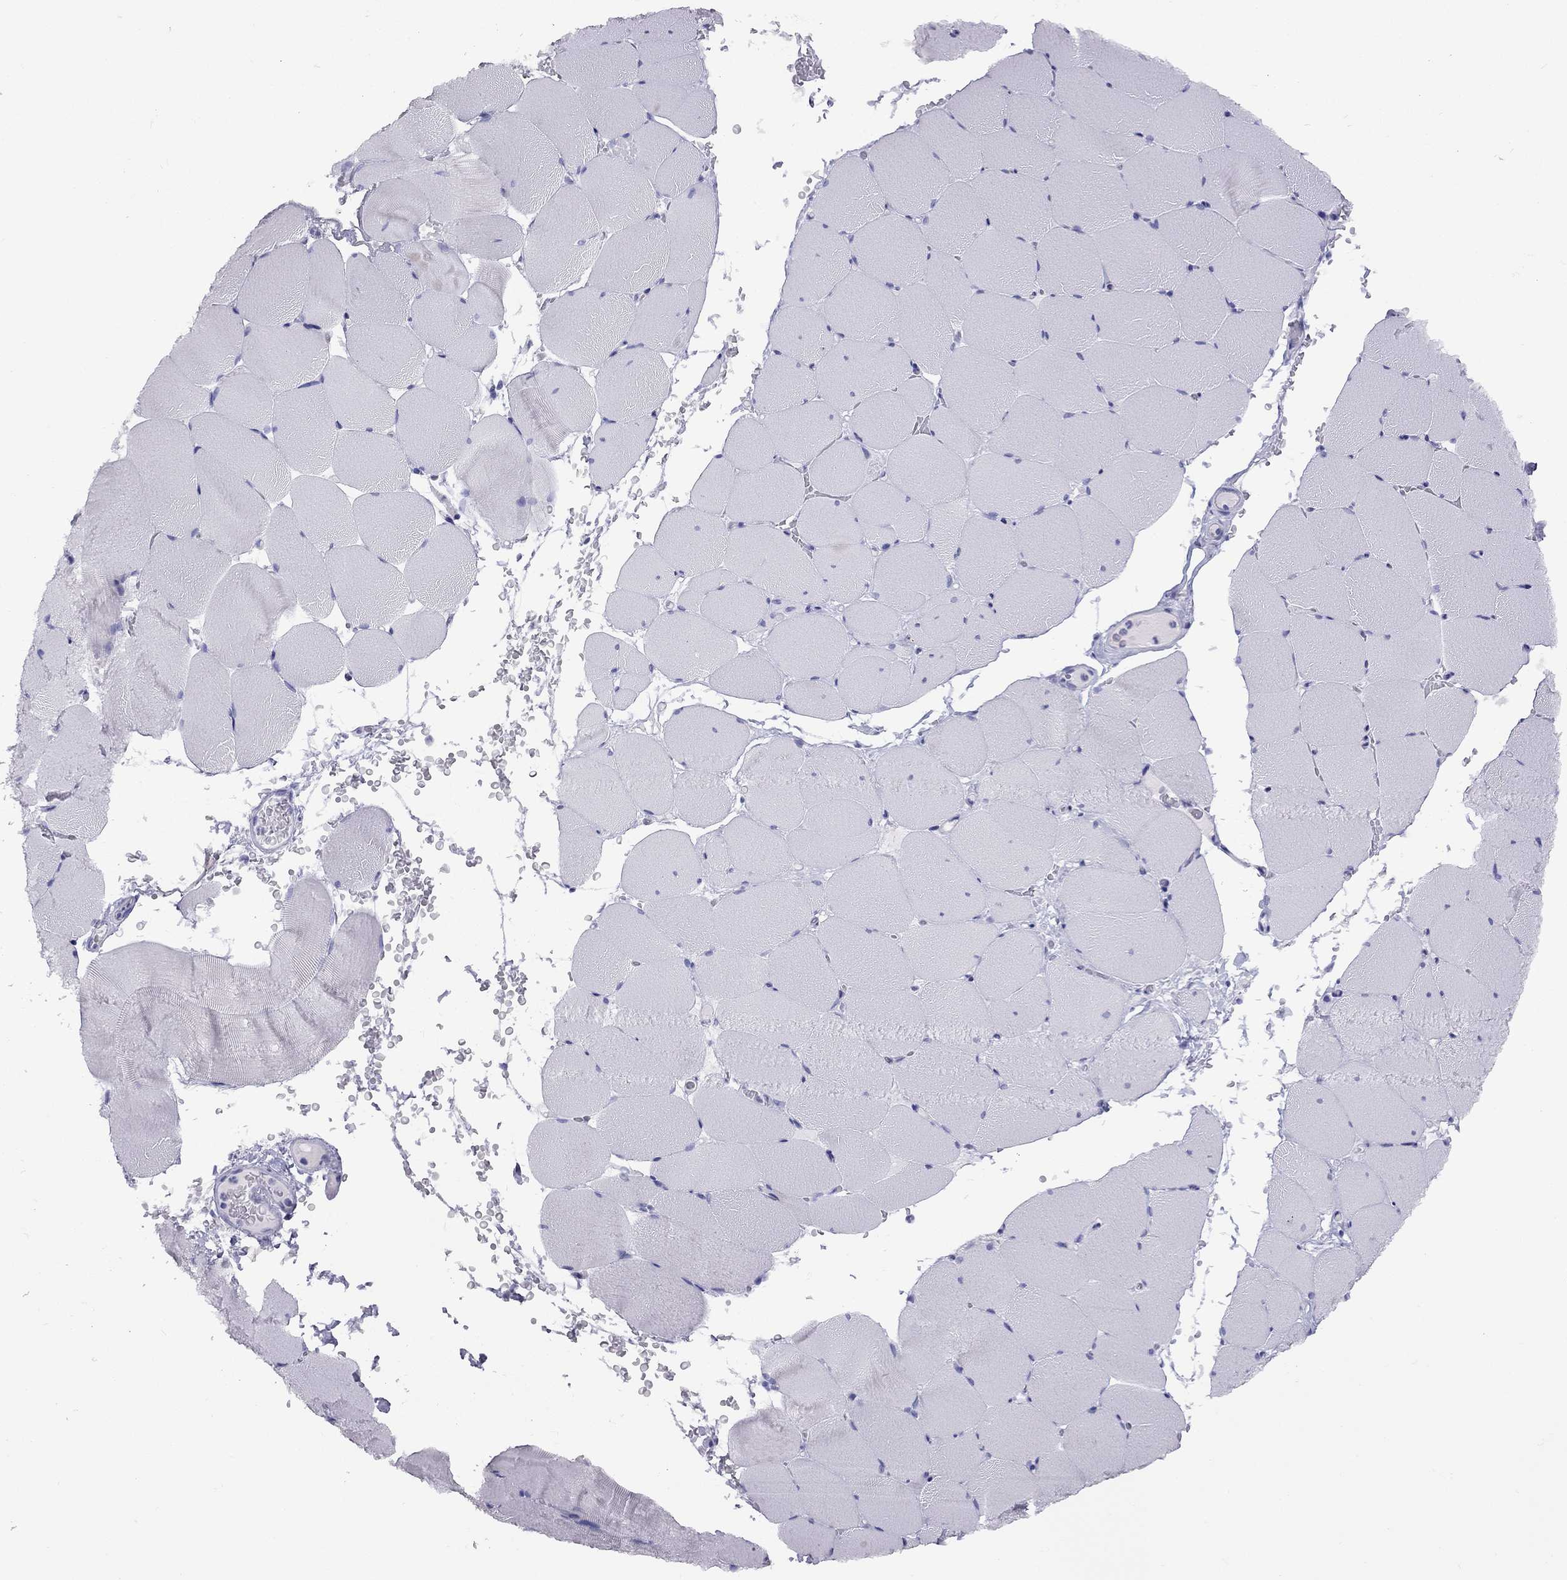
{"staining": {"intensity": "negative", "quantity": "none", "location": "none"}, "tissue": "skeletal muscle", "cell_type": "Myocytes", "image_type": "normal", "snomed": [{"axis": "morphology", "description": "Normal tissue, NOS"}, {"axis": "topography", "description": "Skeletal muscle"}], "caption": "This photomicrograph is of normal skeletal muscle stained with IHC to label a protein in brown with the nuclei are counter-stained blue. There is no staining in myocytes.", "gene": "FSCN3", "patient": {"sex": "female", "age": 37}}